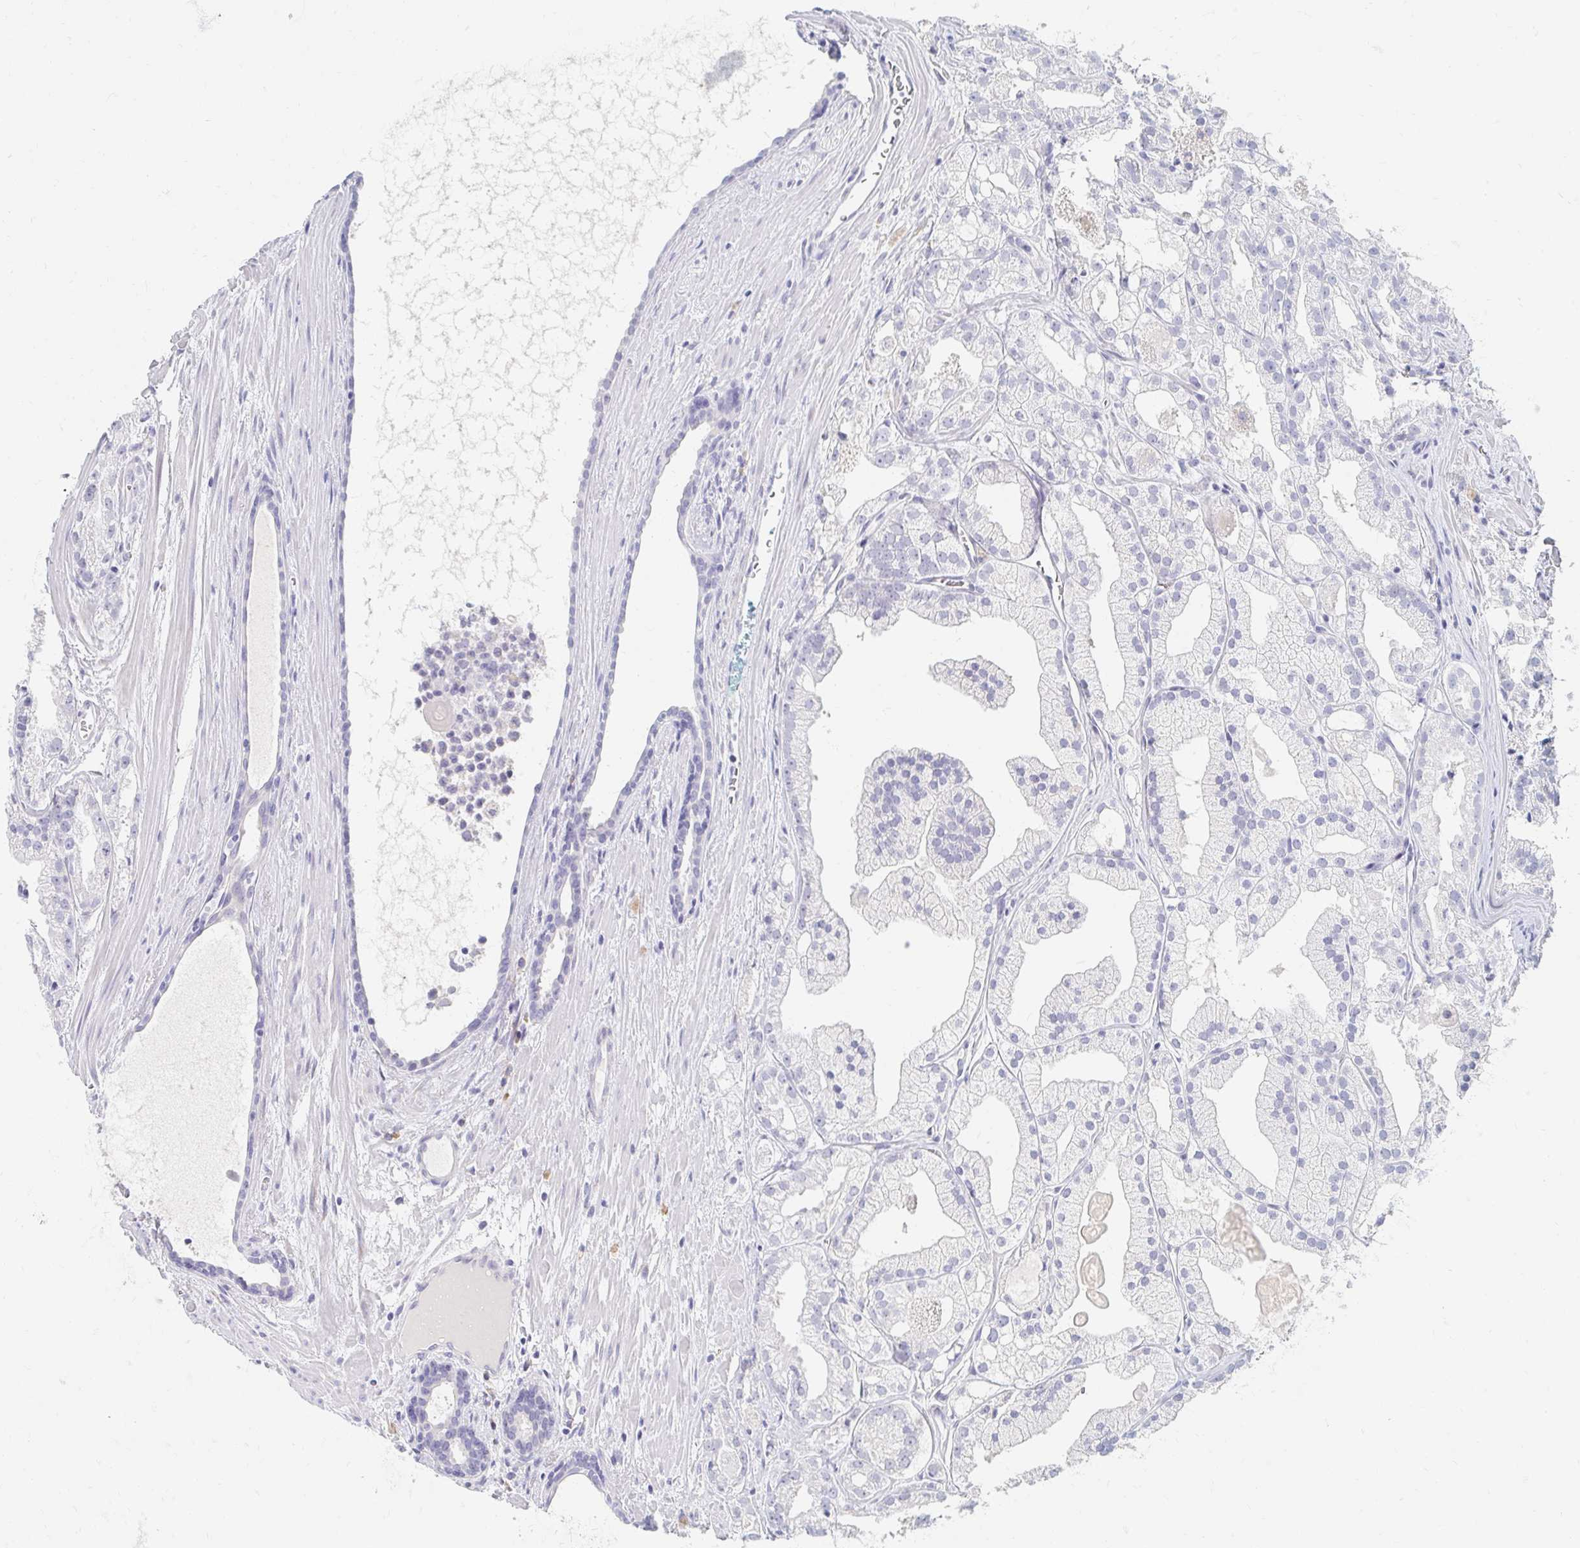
{"staining": {"intensity": "negative", "quantity": "none", "location": "none"}, "tissue": "prostate cancer", "cell_type": "Tumor cells", "image_type": "cancer", "snomed": [{"axis": "morphology", "description": "Adenocarcinoma, High grade"}, {"axis": "topography", "description": "Prostate"}], "caption": "Tumor cells are negative for protein expression in human prostate cancer (high-grade adenocarcinoma). Brightfield microscopy of immunohistochemistry stained with DAB (3,3'-diaminobenzidine) (brown) and hematoxylin (blue), captured at high magnification.", "gene": "MYLK2", "patient": {"sex": "male", "age": 68}}